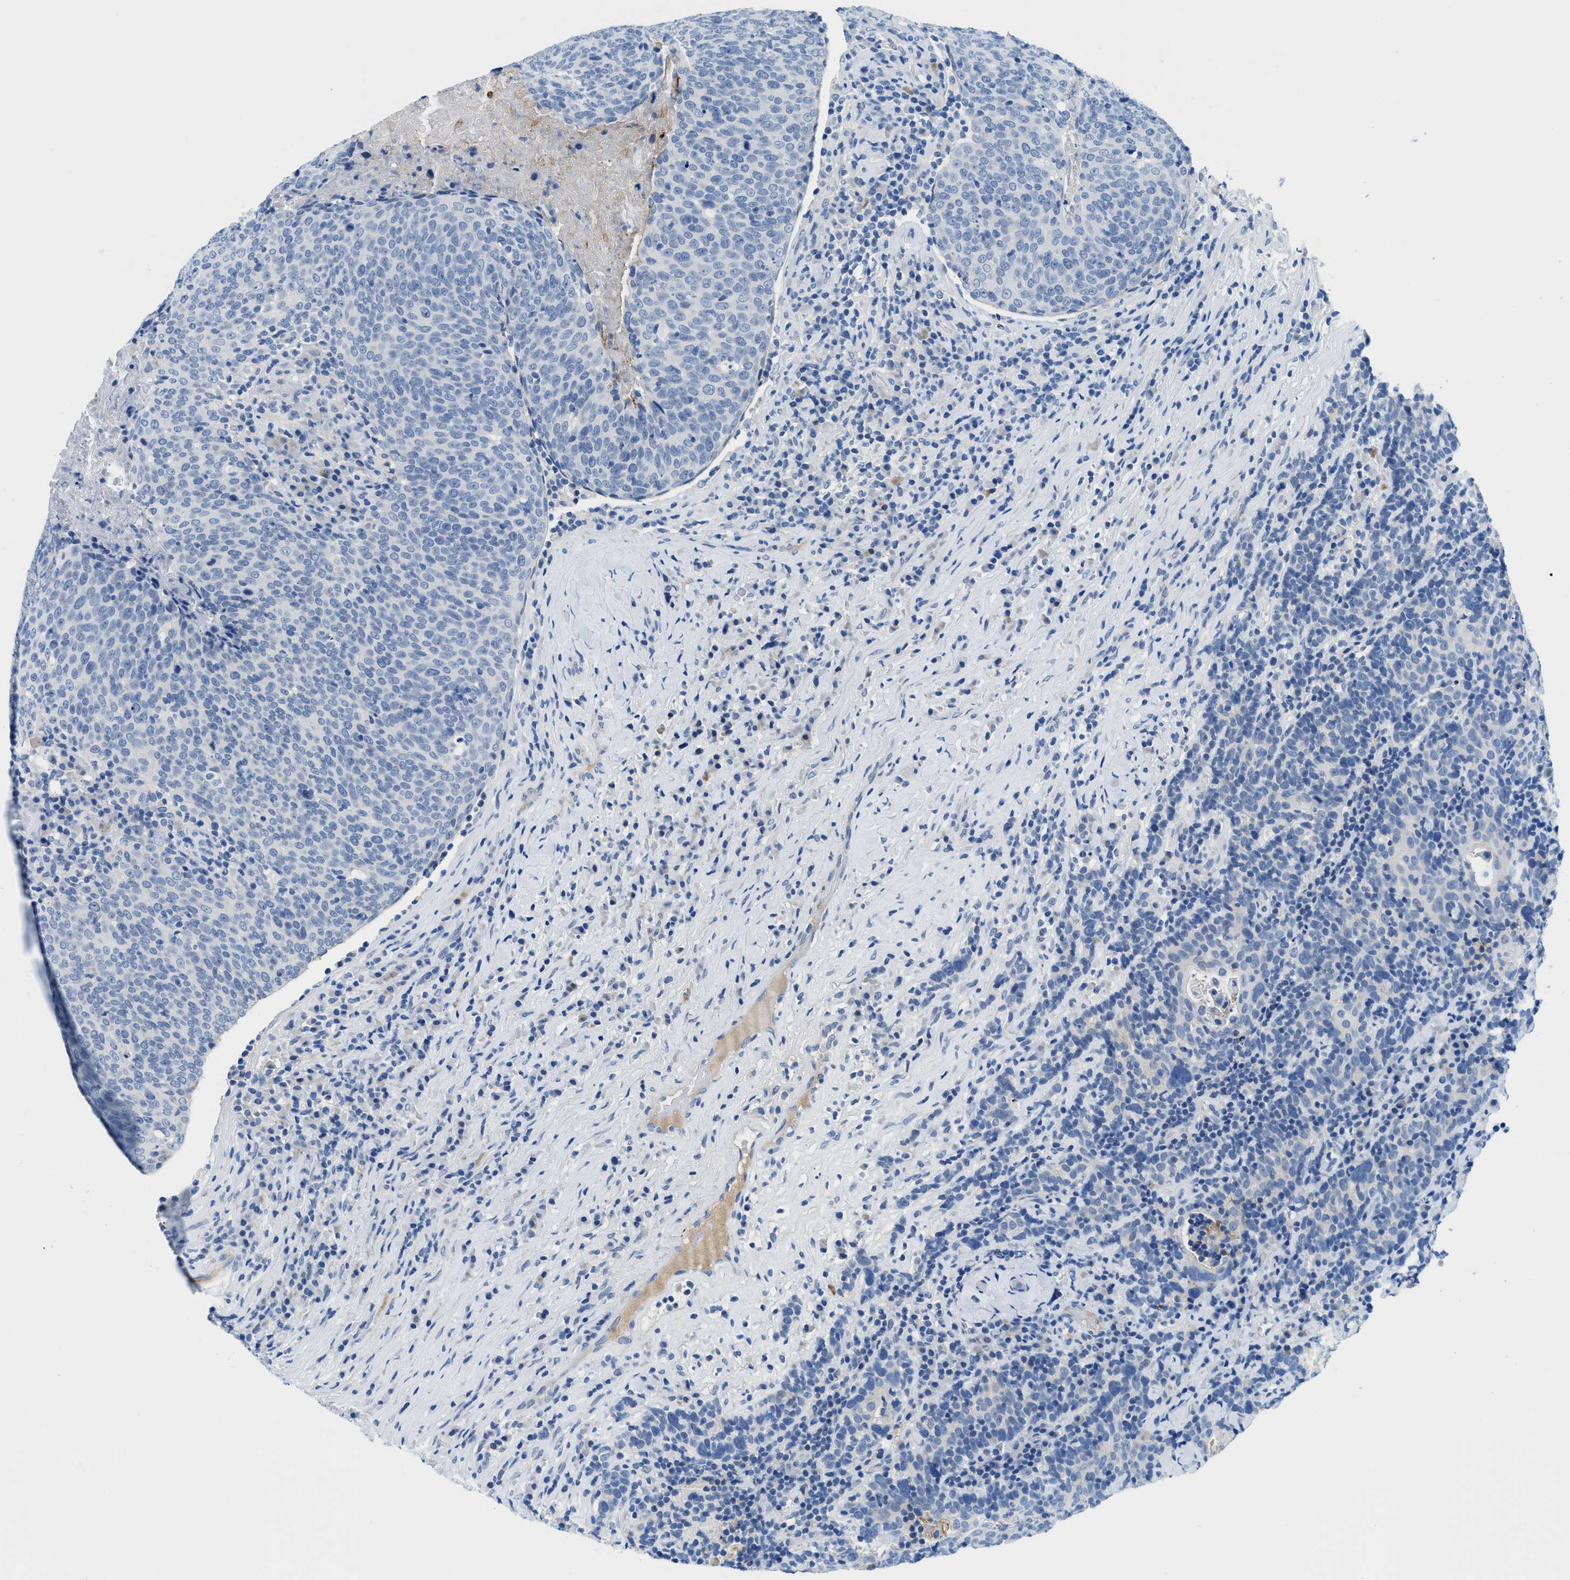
{"staining": {"intensity": "negative", "quantity": "none", "location": "none"}, "tissue": "head and neck cancer", "cell_type": "Tumor cells", "image_type": "cancer", "snomed": [{"axis": "morphology", "description": "Squamous cell carcinoma, NOS"}, {"axis": "morphology", "description": "Squamous cell carcinoma, metastatic, NOS"}, {"axis": "topography", "description": "Lymph node"}, {"axis": "topography", "description": "Head-Neck"}], "caption": "A high-resolution photomicrograph shows immunohistochemistry staining of metastatic squamous cell carcinoma (head and neck), which reveals no significant staining in tumor cells. The staining was performed using DAB to visualize the protein expression in brown, while the nuclei were stained in blue with hematoxylin (Magnification: 20x).", "gene": "MBL2", "patient": {"sex": "male", "age": 62}}